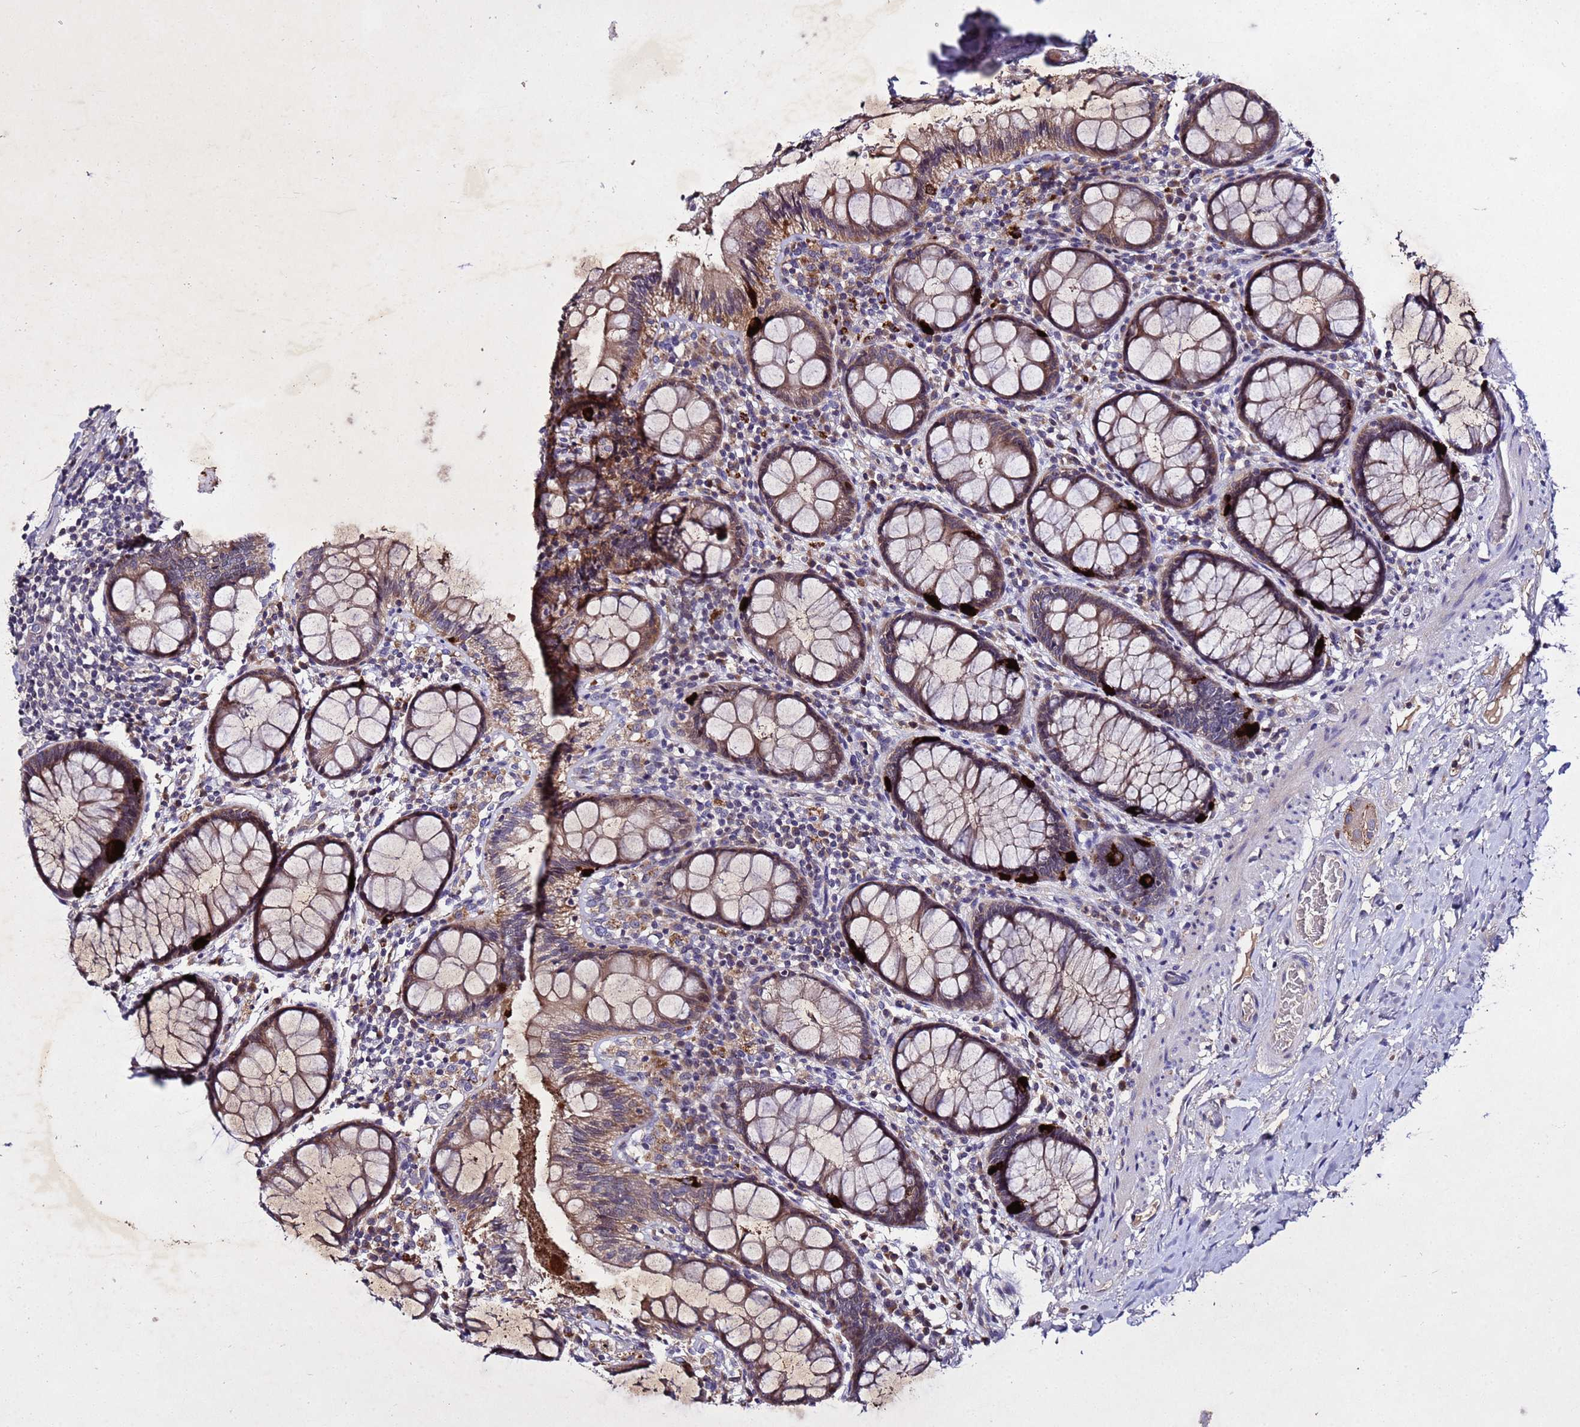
{"staining": {"intensity": "moderate", "quantity": ">75%", "location": "cytoplasmic/membranous,nuclear"}, "tissue": "rectum", "cell_type": "Glandular cells", "image_type": "normal", "snomed": [{"axis": "morphology", "description": "Normal tissue, NOS"}, {"axis": "topography", "description": "Rectum"}], "caption": "Immunohistochemical staining of benign human rectum demonstrates moderate cytoplasmic/membranous,nuclear protein staining in approximately >75% of glandular cells. (DAB IHC, brown staining for protein, blue staining for nuclei).", "gene": "SV2B", "patient": {"sex": "male", "age": 83}}